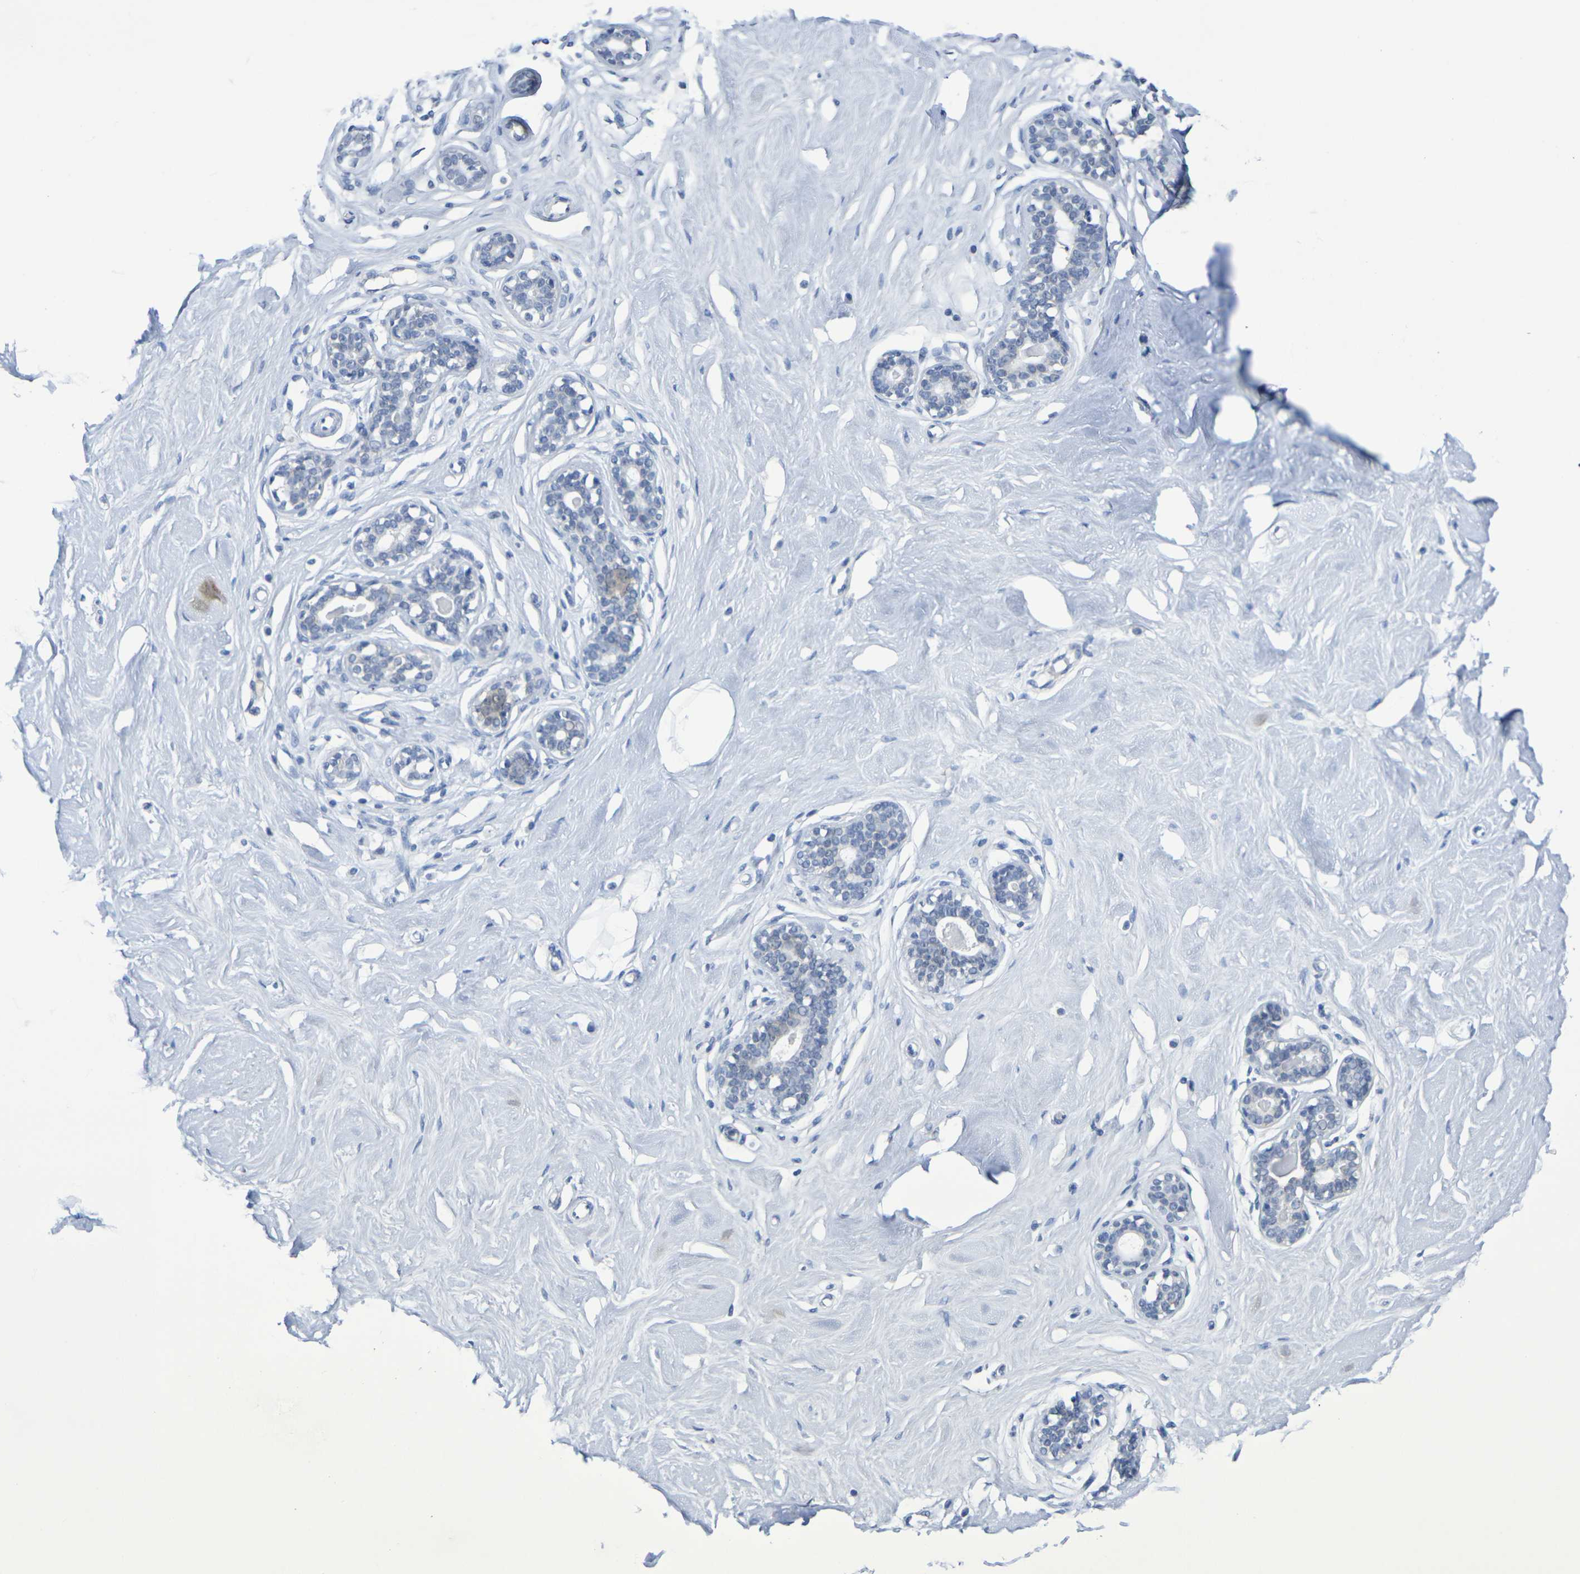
{"staining": {"intensity": "negative", "quantity": "none", "location": "none"}, "tissue": "breast", "cell_type": "Adipocytes", "image_type": "normal", "snomed": [{"axis": "morphology", "description": "Normal tissue, NOS"}, {"axis": "topography", "description": "Breast"}], "caption": "An immunohistochemistry (IHC) histopathology image of benign breast is shown. There is no staining in adipocytes of breast. (DAB immunohistochemistry (IHC) visualized using brightfield microscopy, high magnification).", "gene": "CHRNB1", "patient": {"sex": "female", "age": 23}}